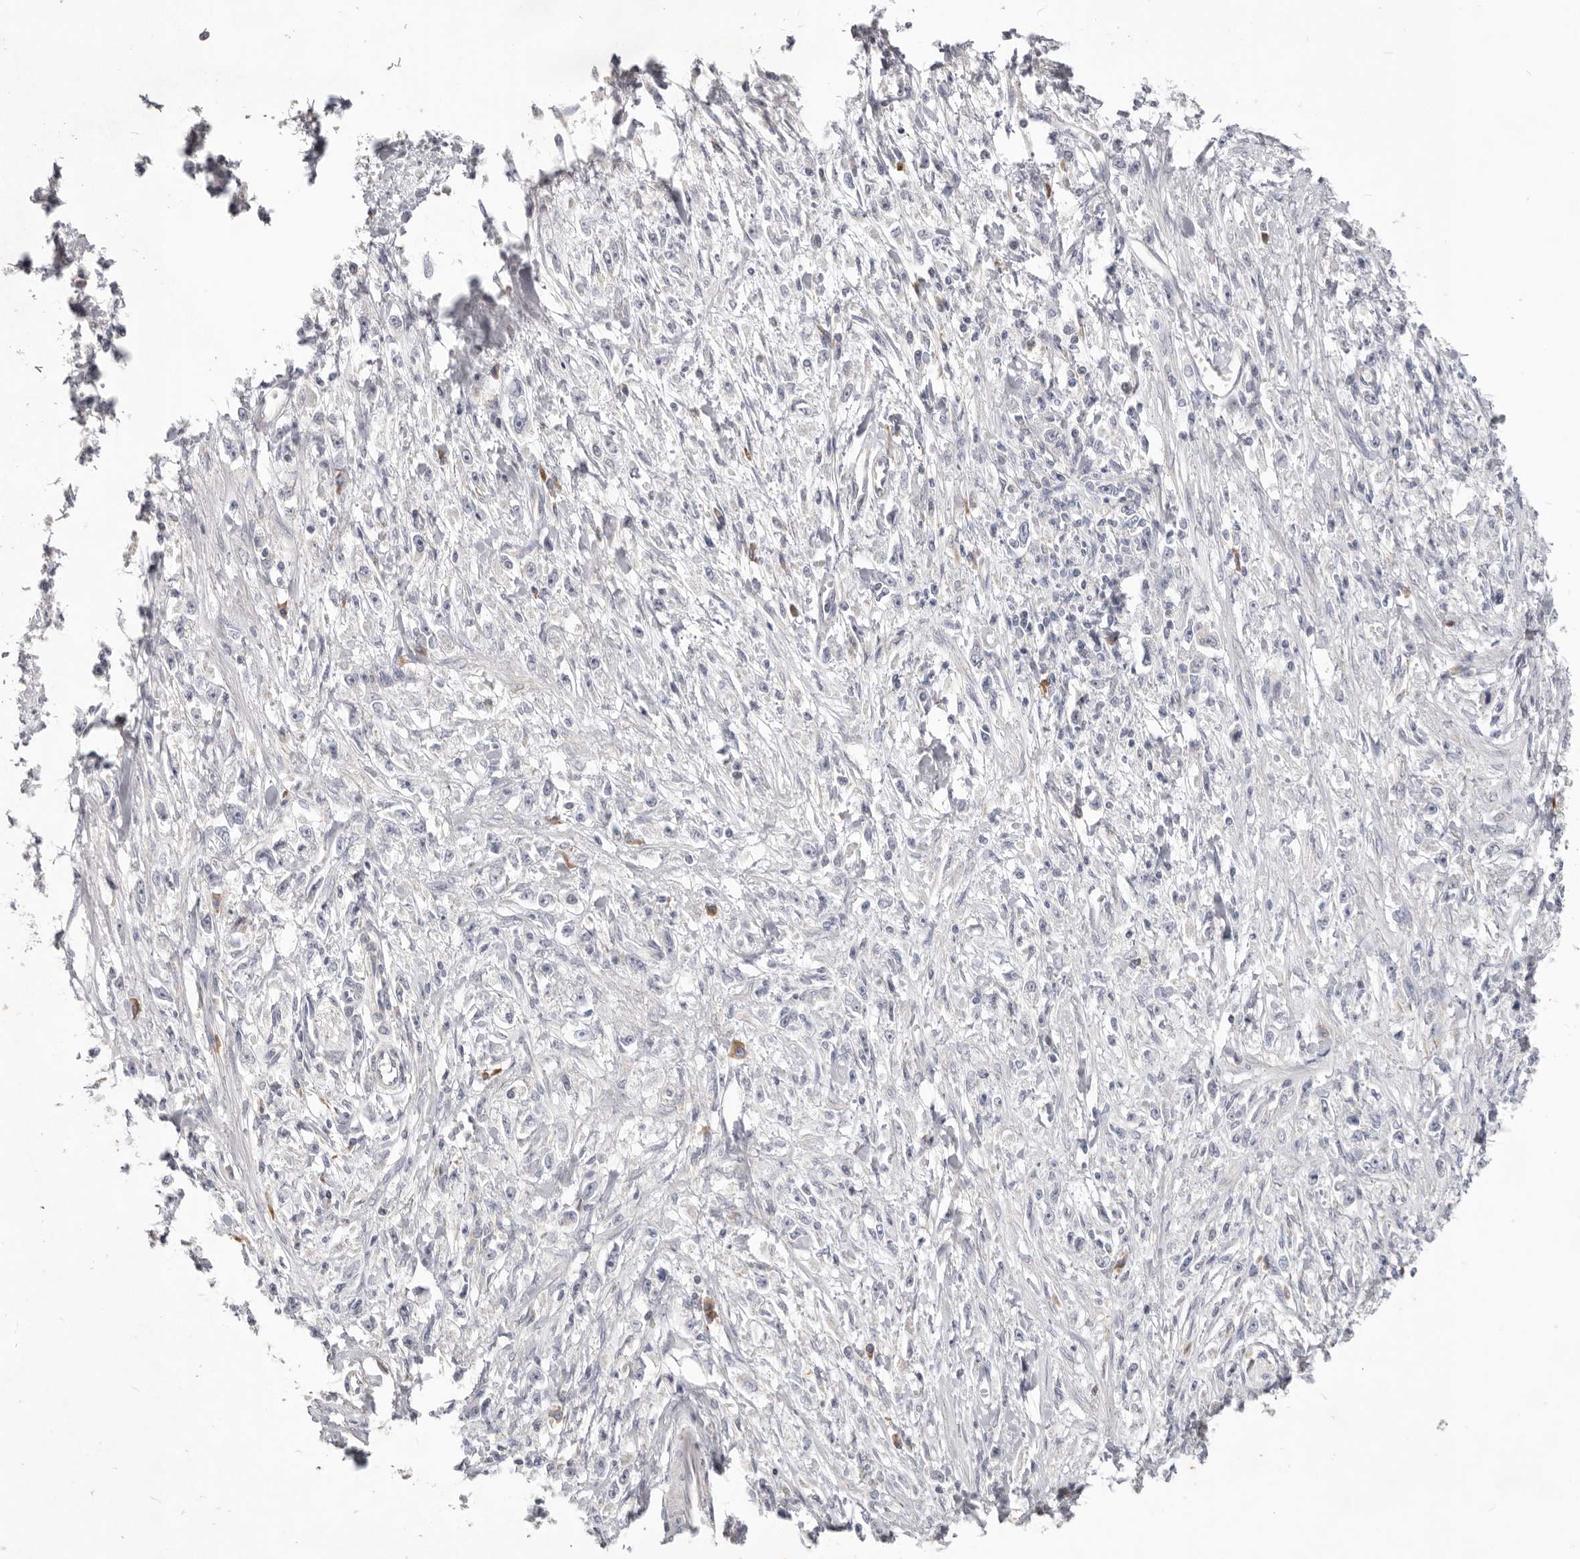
{"staining": {"intensity": "negative", "quantity": "none", "location": "none"}, "tissue": "stomach cancer", "cell_type": "Tumor cells", "image_type": "cancer", "snomed": [{"axis": "morphology", "description": "Adenocarcinoma, NOS"}, {"axis": "topography", "description": "Stomach"}], "caption": "High magnification brightfield microscopy of stomach cancer (adenocarcinoma) stained with DAB (3,3'-diaminobenzidine) (brown) and counterstained with hematoxylin (blue): tumor cells show no significant positivity.", "gene": "WDR77", "patient": {"sex": "female", "age": 59}}